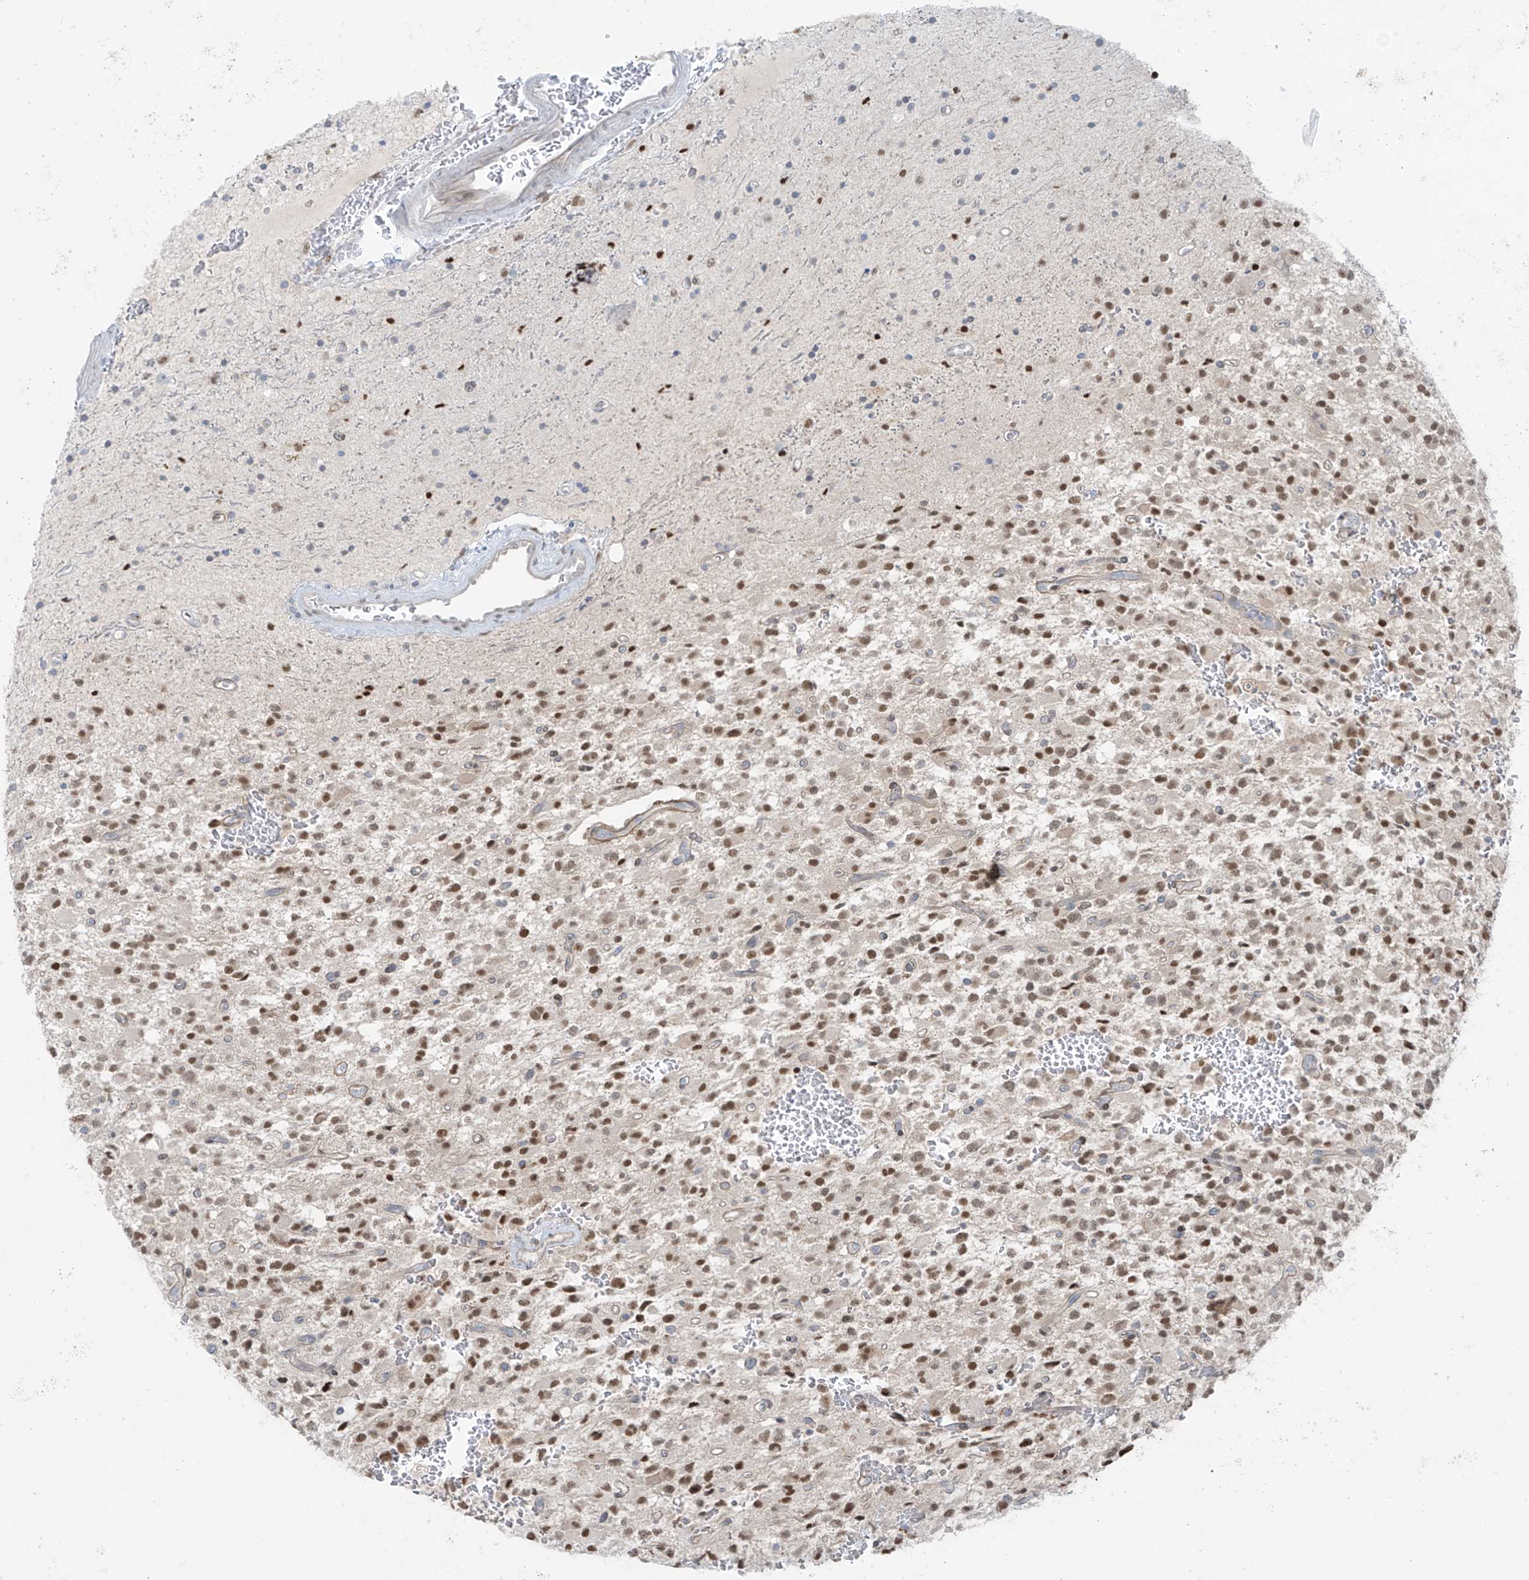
{"staining": {"intensity": "moderate", "quantity": ">75%", "location": "nuclear"}, "tissue": "glioma", "cell_type": "Tumor cells", "image_type": "cancer", "snomed": [{"axis": "morphology", "description": "Glioma, malignant, High grade"}, {"axis": "topography", "description": "Brain"}], "caption": "Glioma stained with a brown dye demonstrates moderate nuclear positive positivity in about >75% of tumor cells.", "gene": "PPAT", "patient": {"sex": "male", "age": 34}}